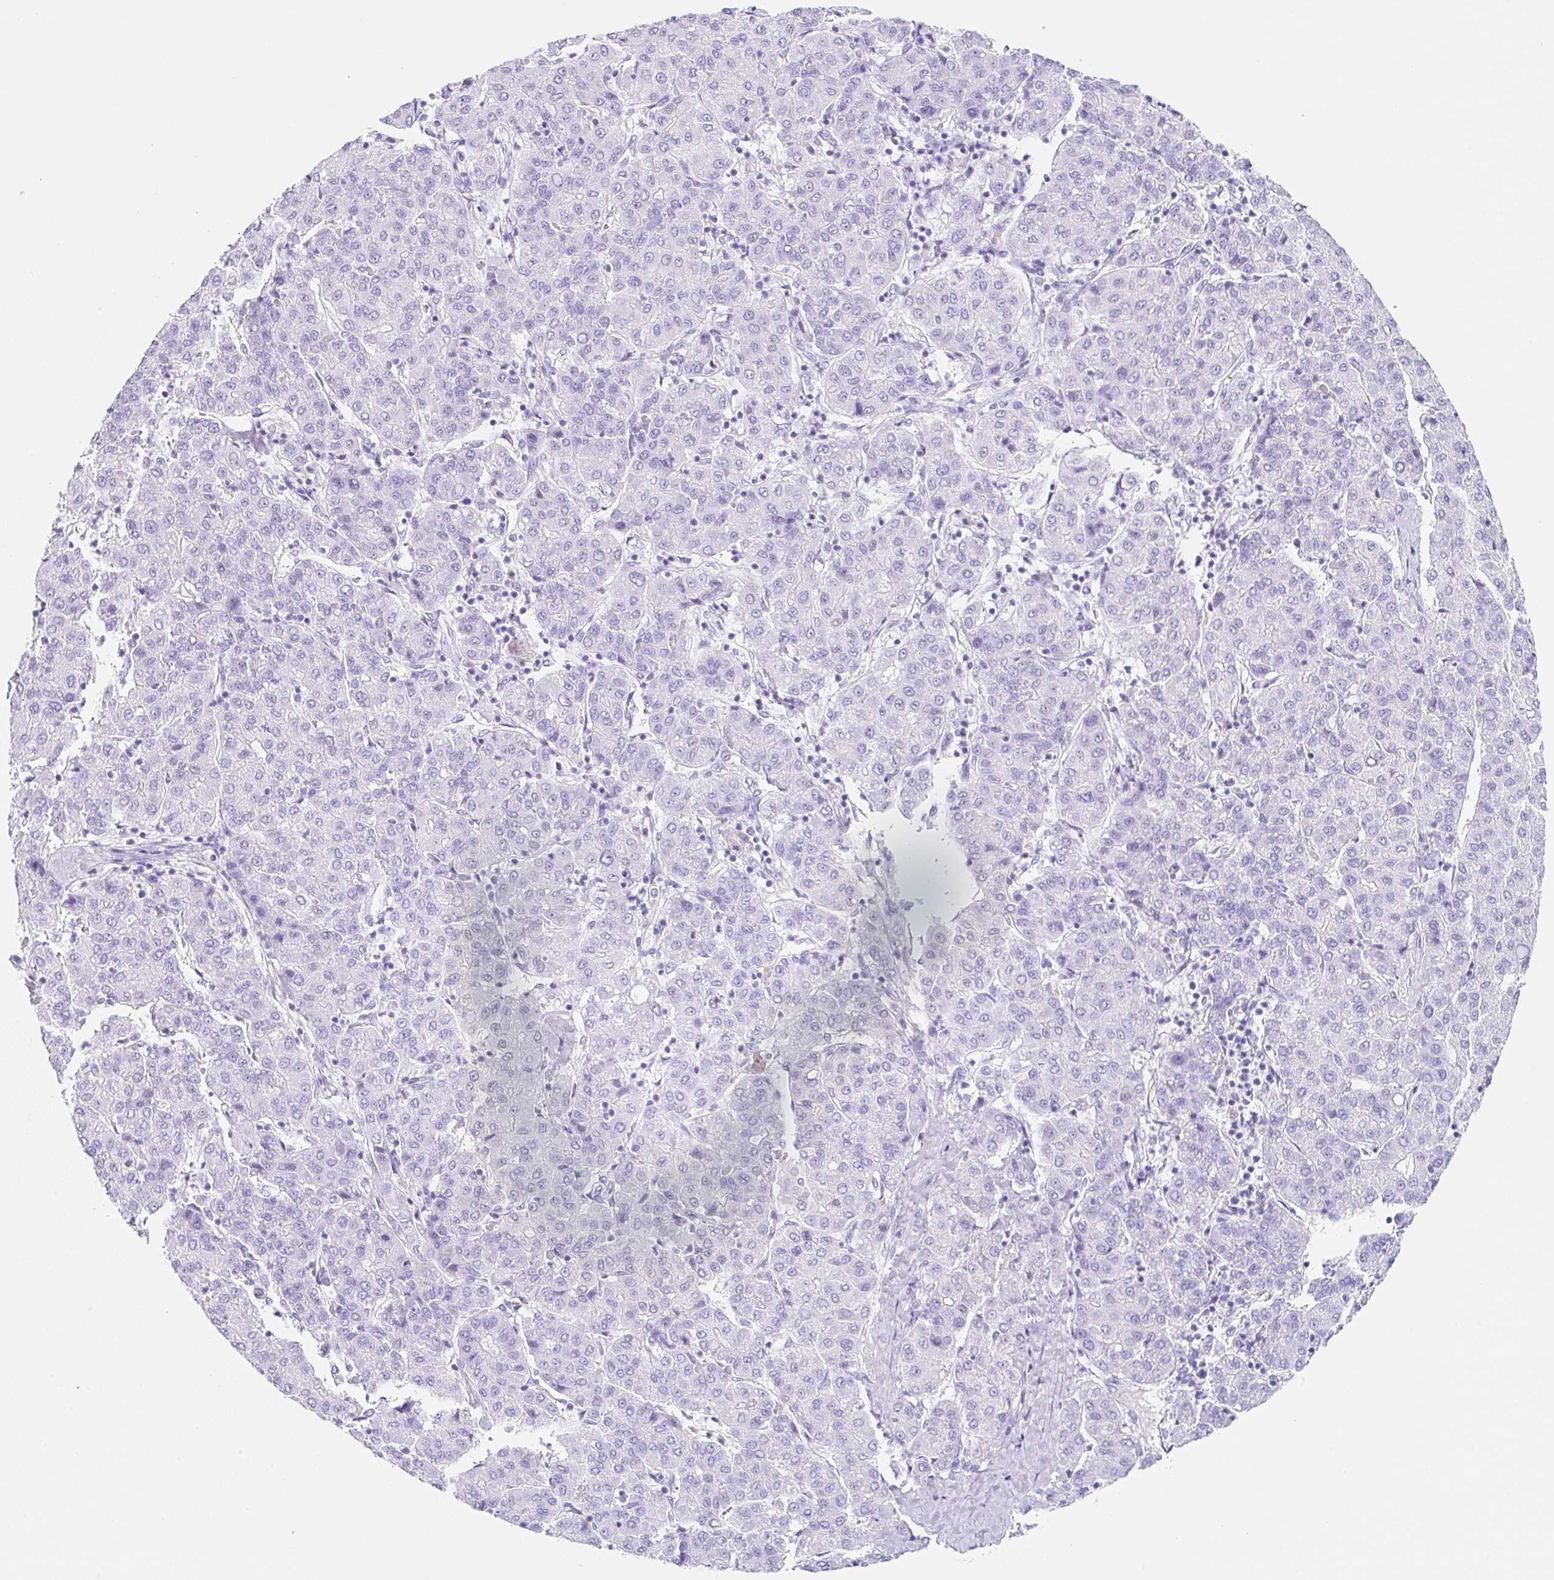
{"staining": {"intensity": "negative", "quantity": "none", "location": "none"}, "tissue": "liver cancer", "cell_type": "Tumor cells", "image_type": "cancer", "snomed": [{"axis": "morphology", "description": "Carcinoma, Hepatocellular, NOS"}, {"axis": "topography", "description": "Liver"}], "caption": "Human liver cancer (hepatocellular carcinoma) stained for a protein using immunohistochemistry demonstrates no staining in tumor cells.", "gene": "CLDND2", "patient": {"sex": "male", "age": 65}}